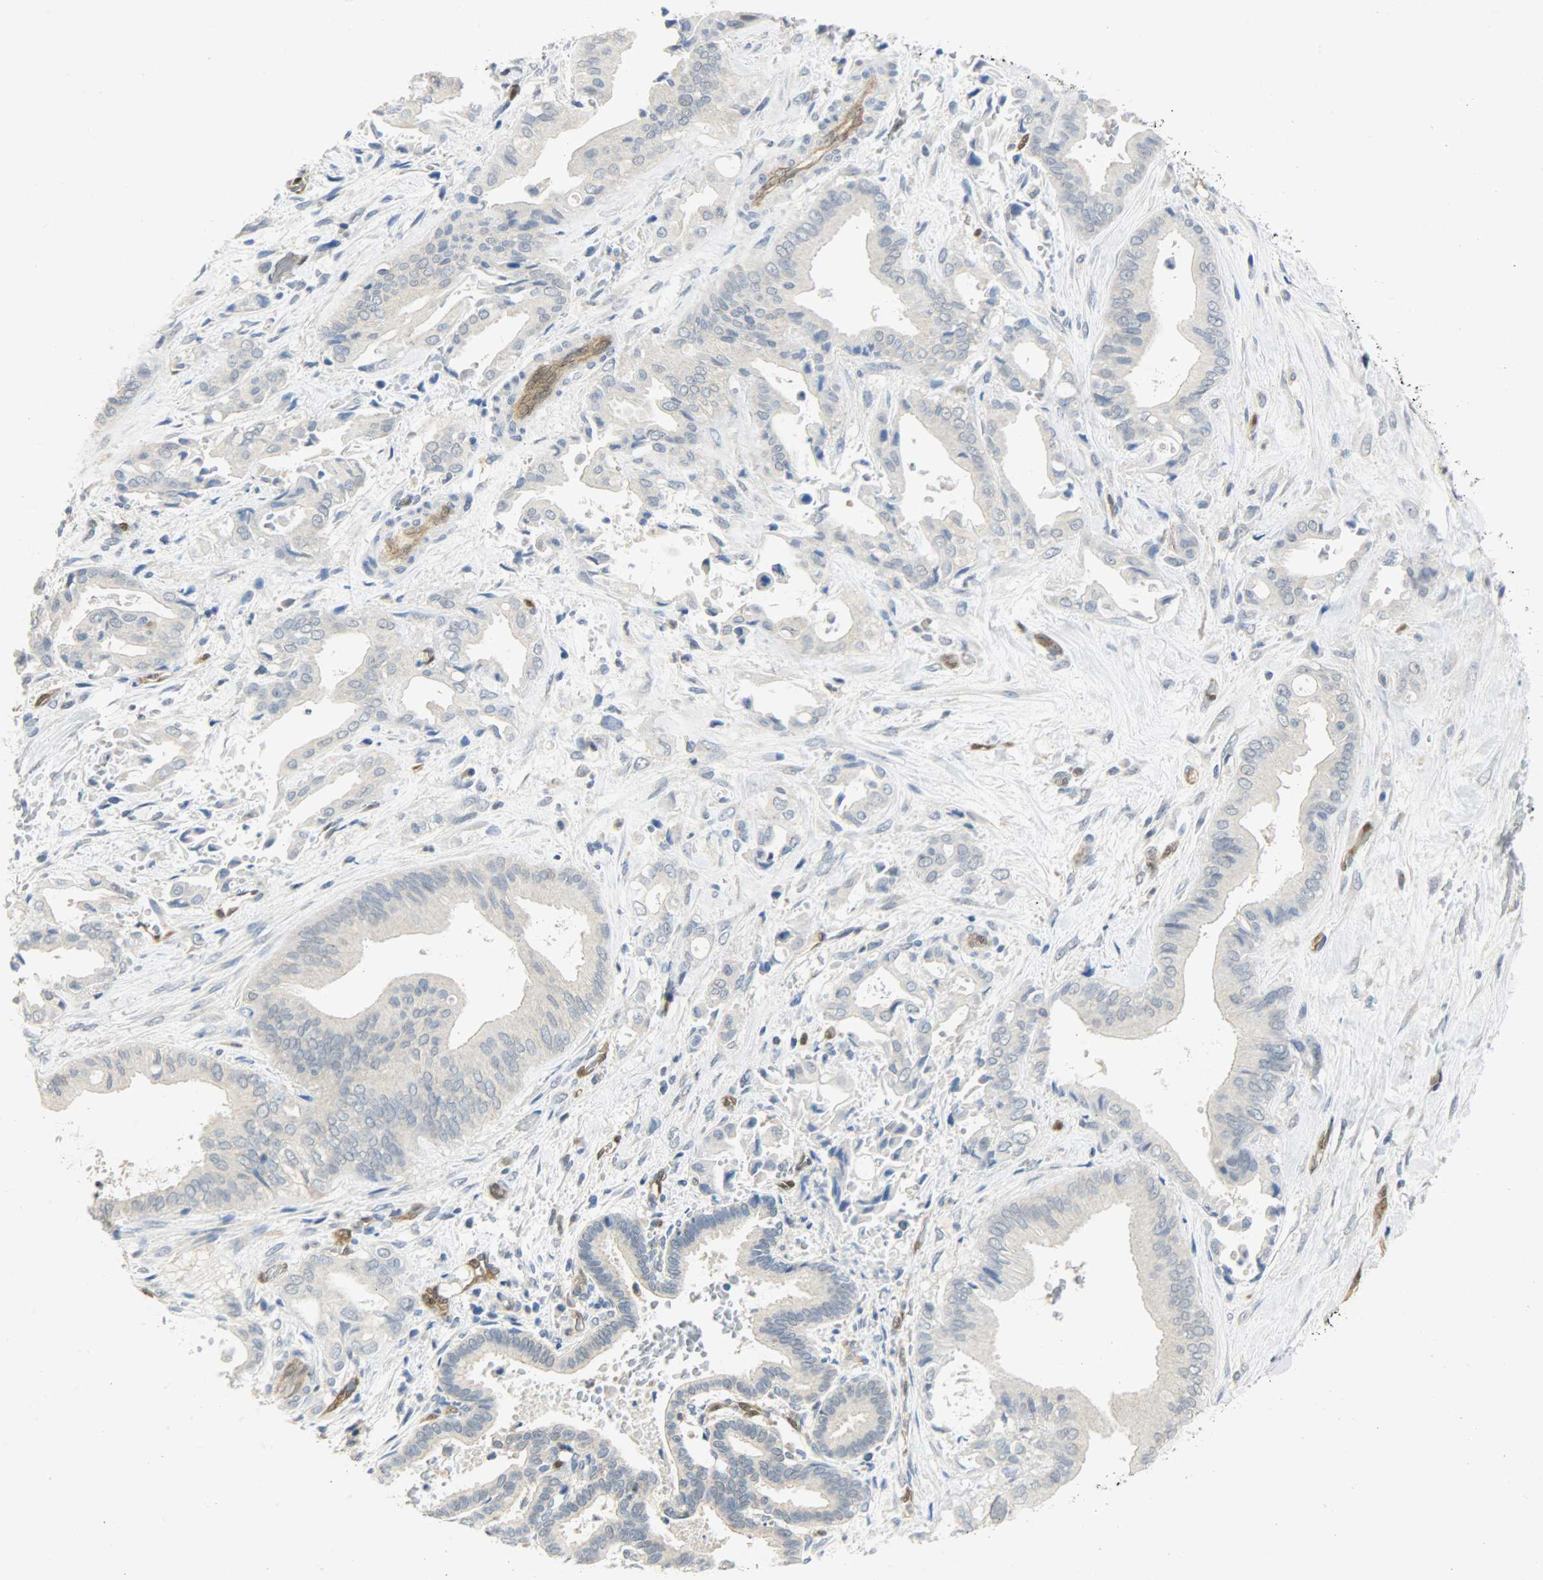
{"staining": {"intensity": "negative", "quantity": "none", "location": "none"}, "tissue": "liver cancer", "cell_type": "Tumor cells", "image_type": "cancer", "snomed": [{"axis": "morphology", "description": "Cholangiocarcinoma"}, {"axis": "topography", "description": "Liver"}], "caption": "Human liver cholangiocarcinoma stained for a protein using immunohistochemistry (IHC) displays no positivity in tumor cells.", "gene": "FKBP1A", "patient": {"sex": "male", "age": 58}}